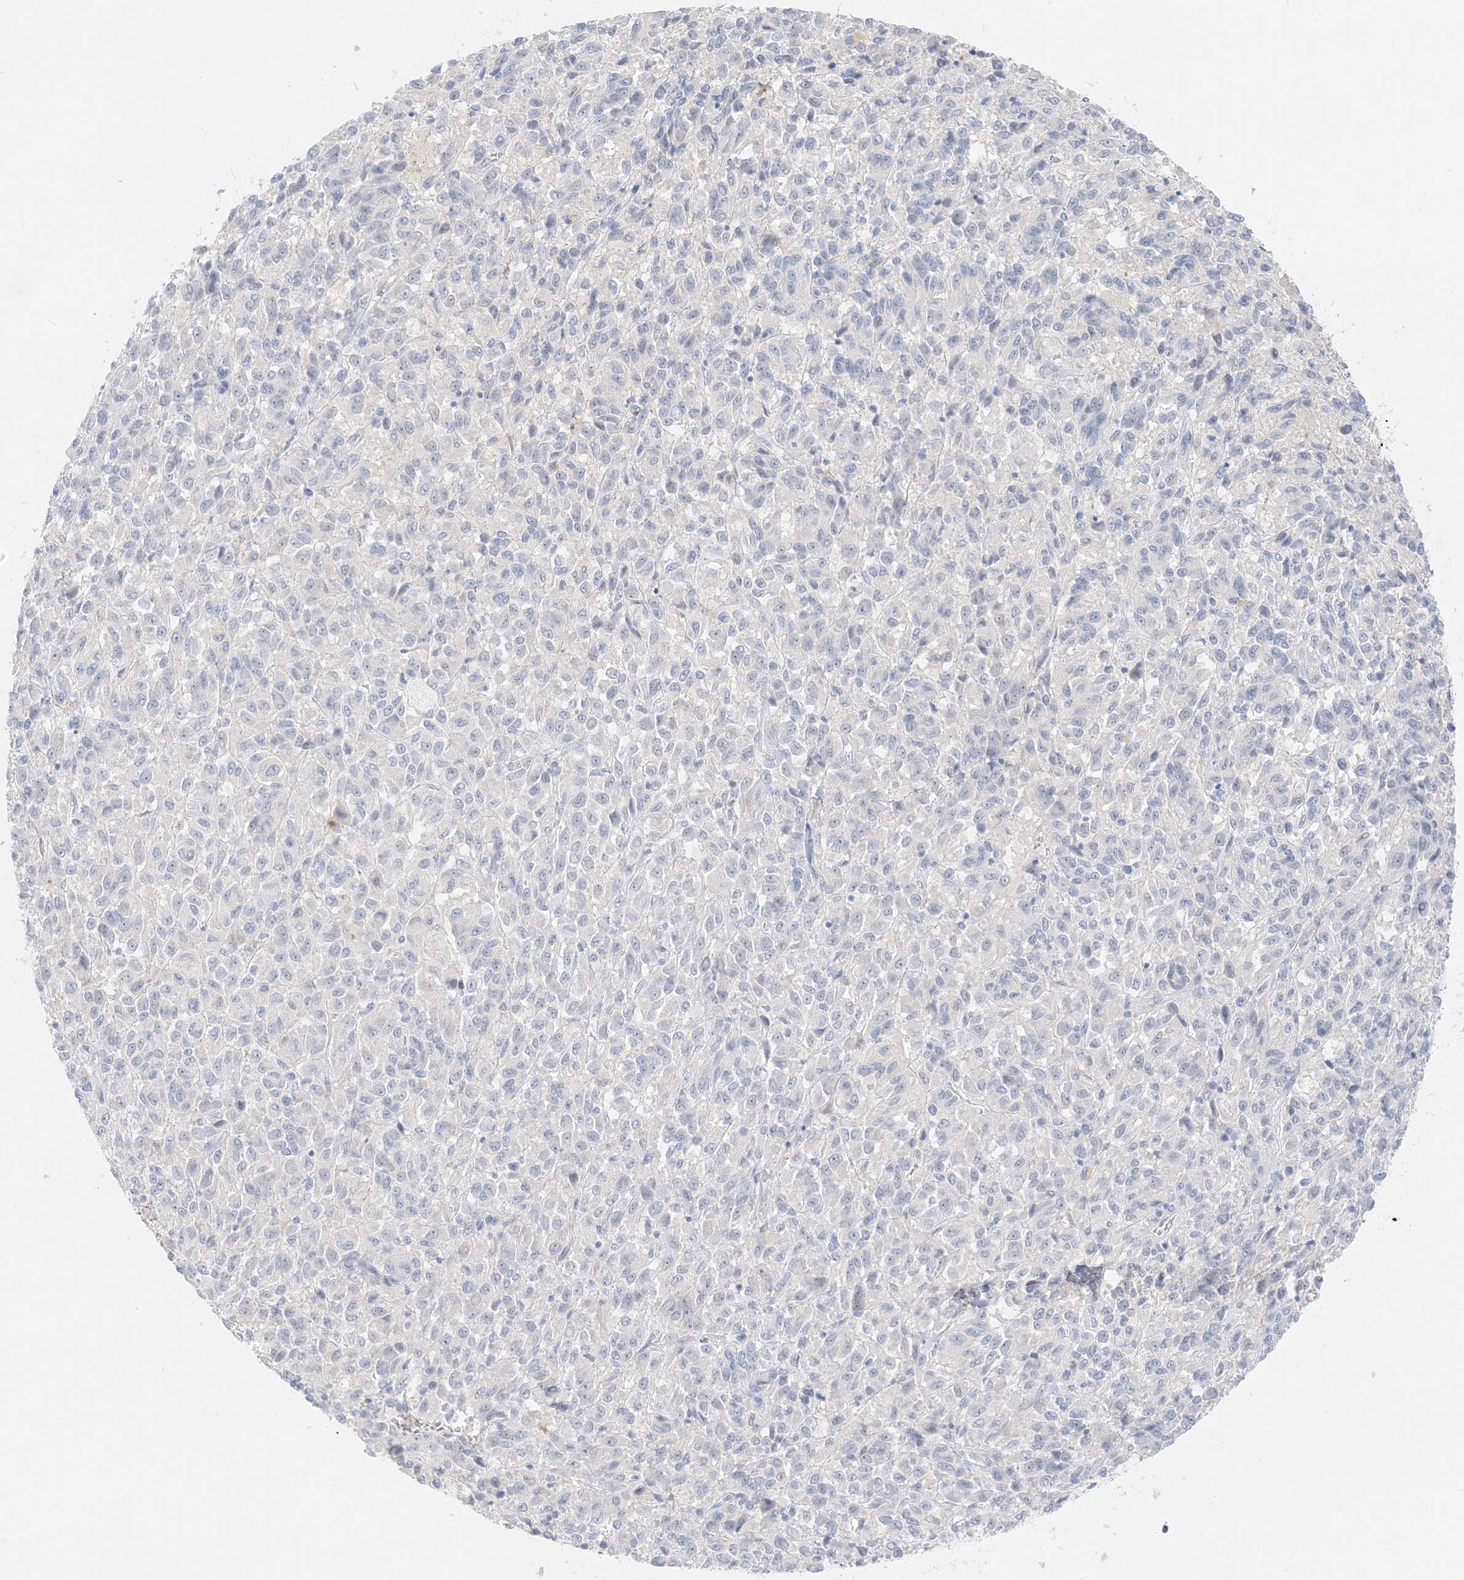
{"staining": {"intensity": "negative", "quantity": "none", "location": "none"}, "tissue": "melanoma", "cell_type": "Tumor cells", "image_type": "cancer", "snomed": [{"axis": "morphology", "description": "Malignant melanoma, Metastatic site"}, {"axis": "topography", "description": "Lung"}], "caption": "A photomicrograph of malignant melanoma (metastatic site) stained for a protein shows no brown staining in tumor cells.", "gene": "SLC22A13", "patient": {"sex": "male", "age": 64}}